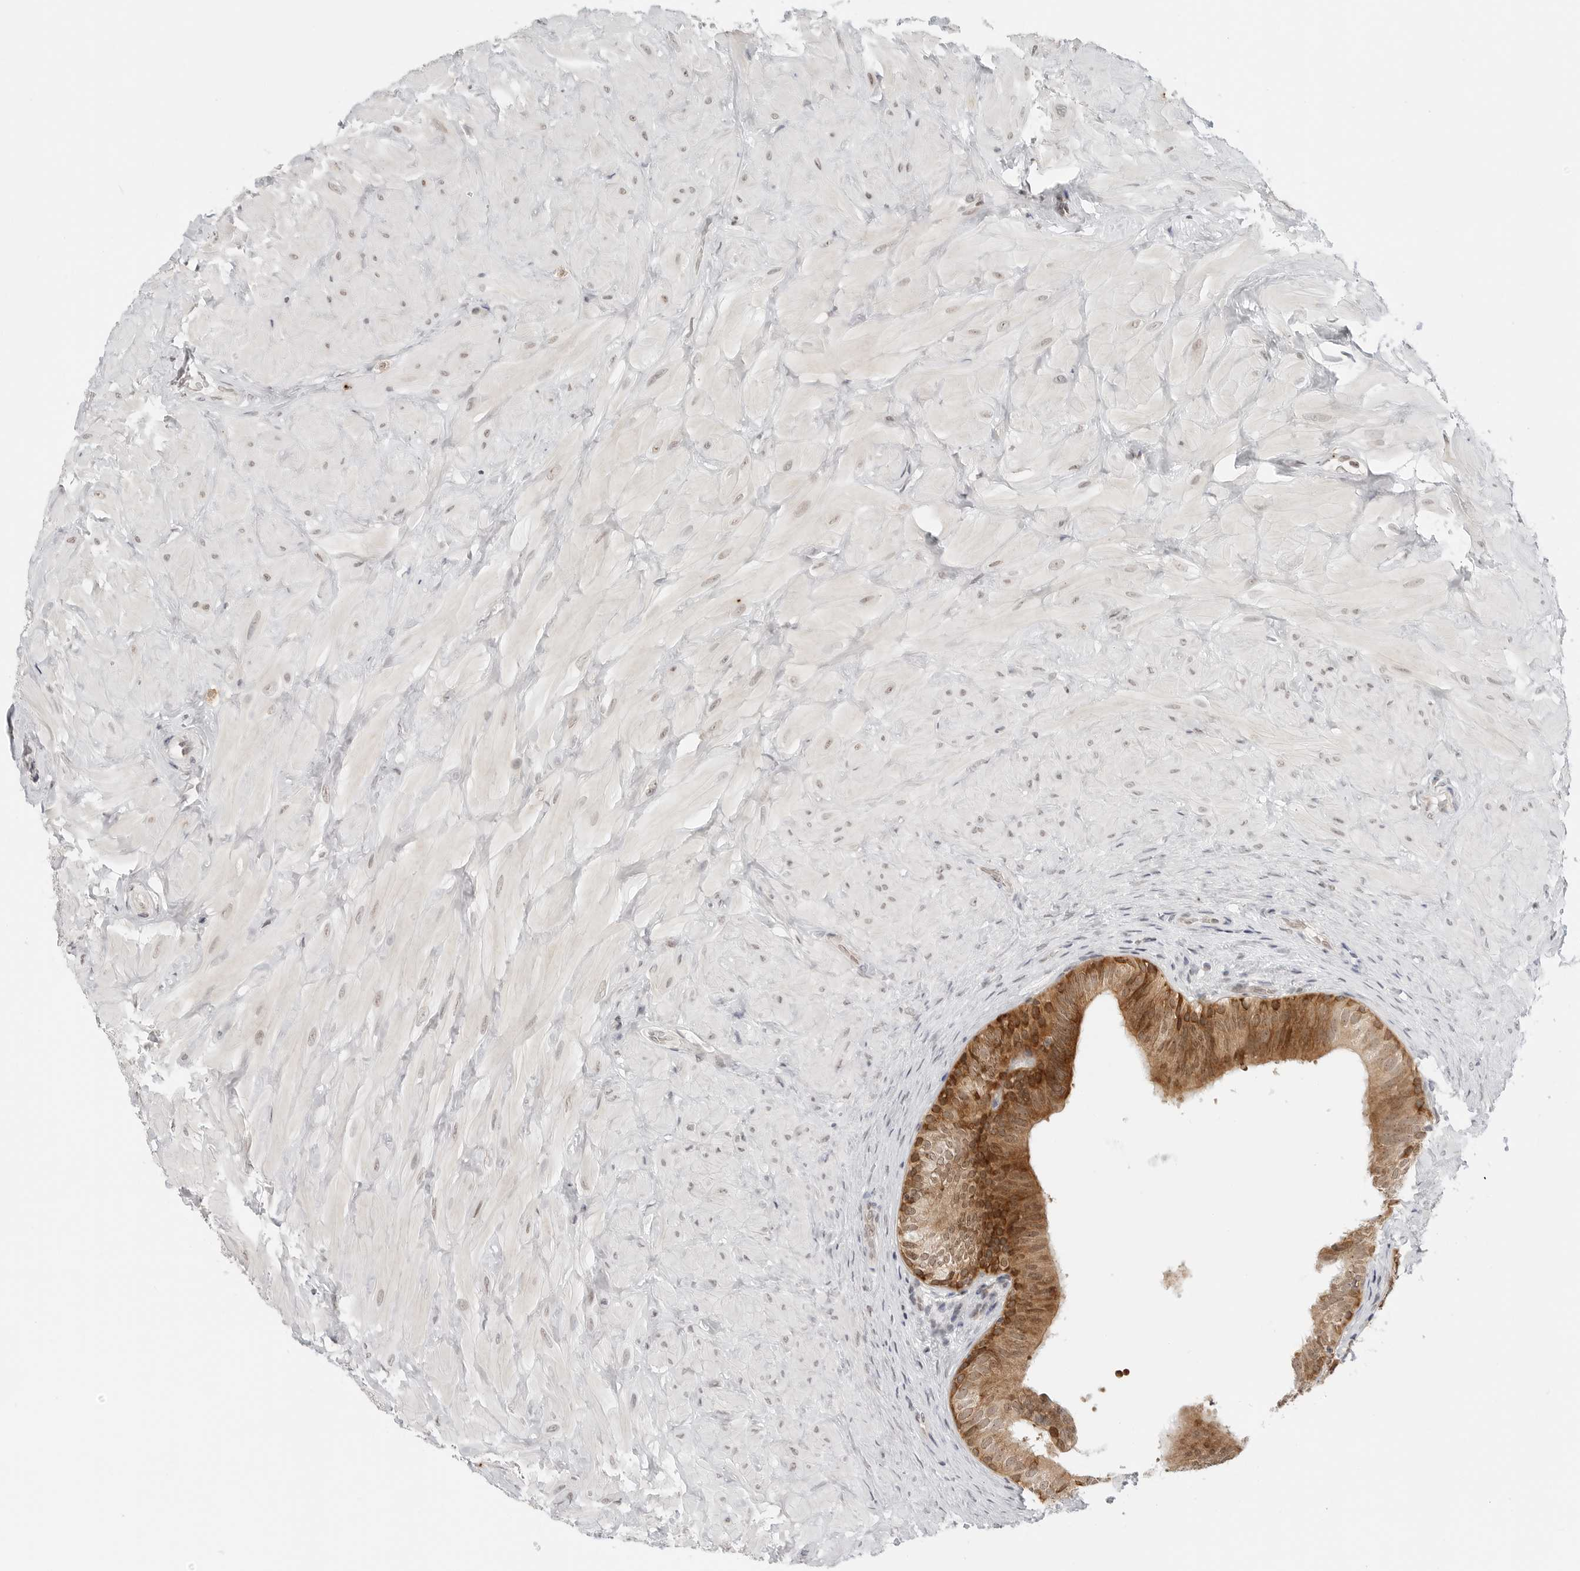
{"staining": {"intensity": "strong", "quantity": ">75%", "location": "cytoplasmic/membranous,nuclear"}, "tissue": "epididymis", "cell_type": "Glandular cells", "image_type": "normal", "snomed": [{"axis": "morphology", "description": "Normal tissue, NOS"}, {"axis": "topography", "description": "Soft tissue"}, {"axis": "topography", "description": "Epididymis"}], "caption": "The photomicrograph reveals staining of normal epididymis, revealing strong cytoplasmic/membranous,nuclear protein staining (brown color) within glandular cells. (Brightfield microscopy of DAB IHC at high magnification).", "gene": "METAP1", "patient": {"sex": "male", "age": 26}}